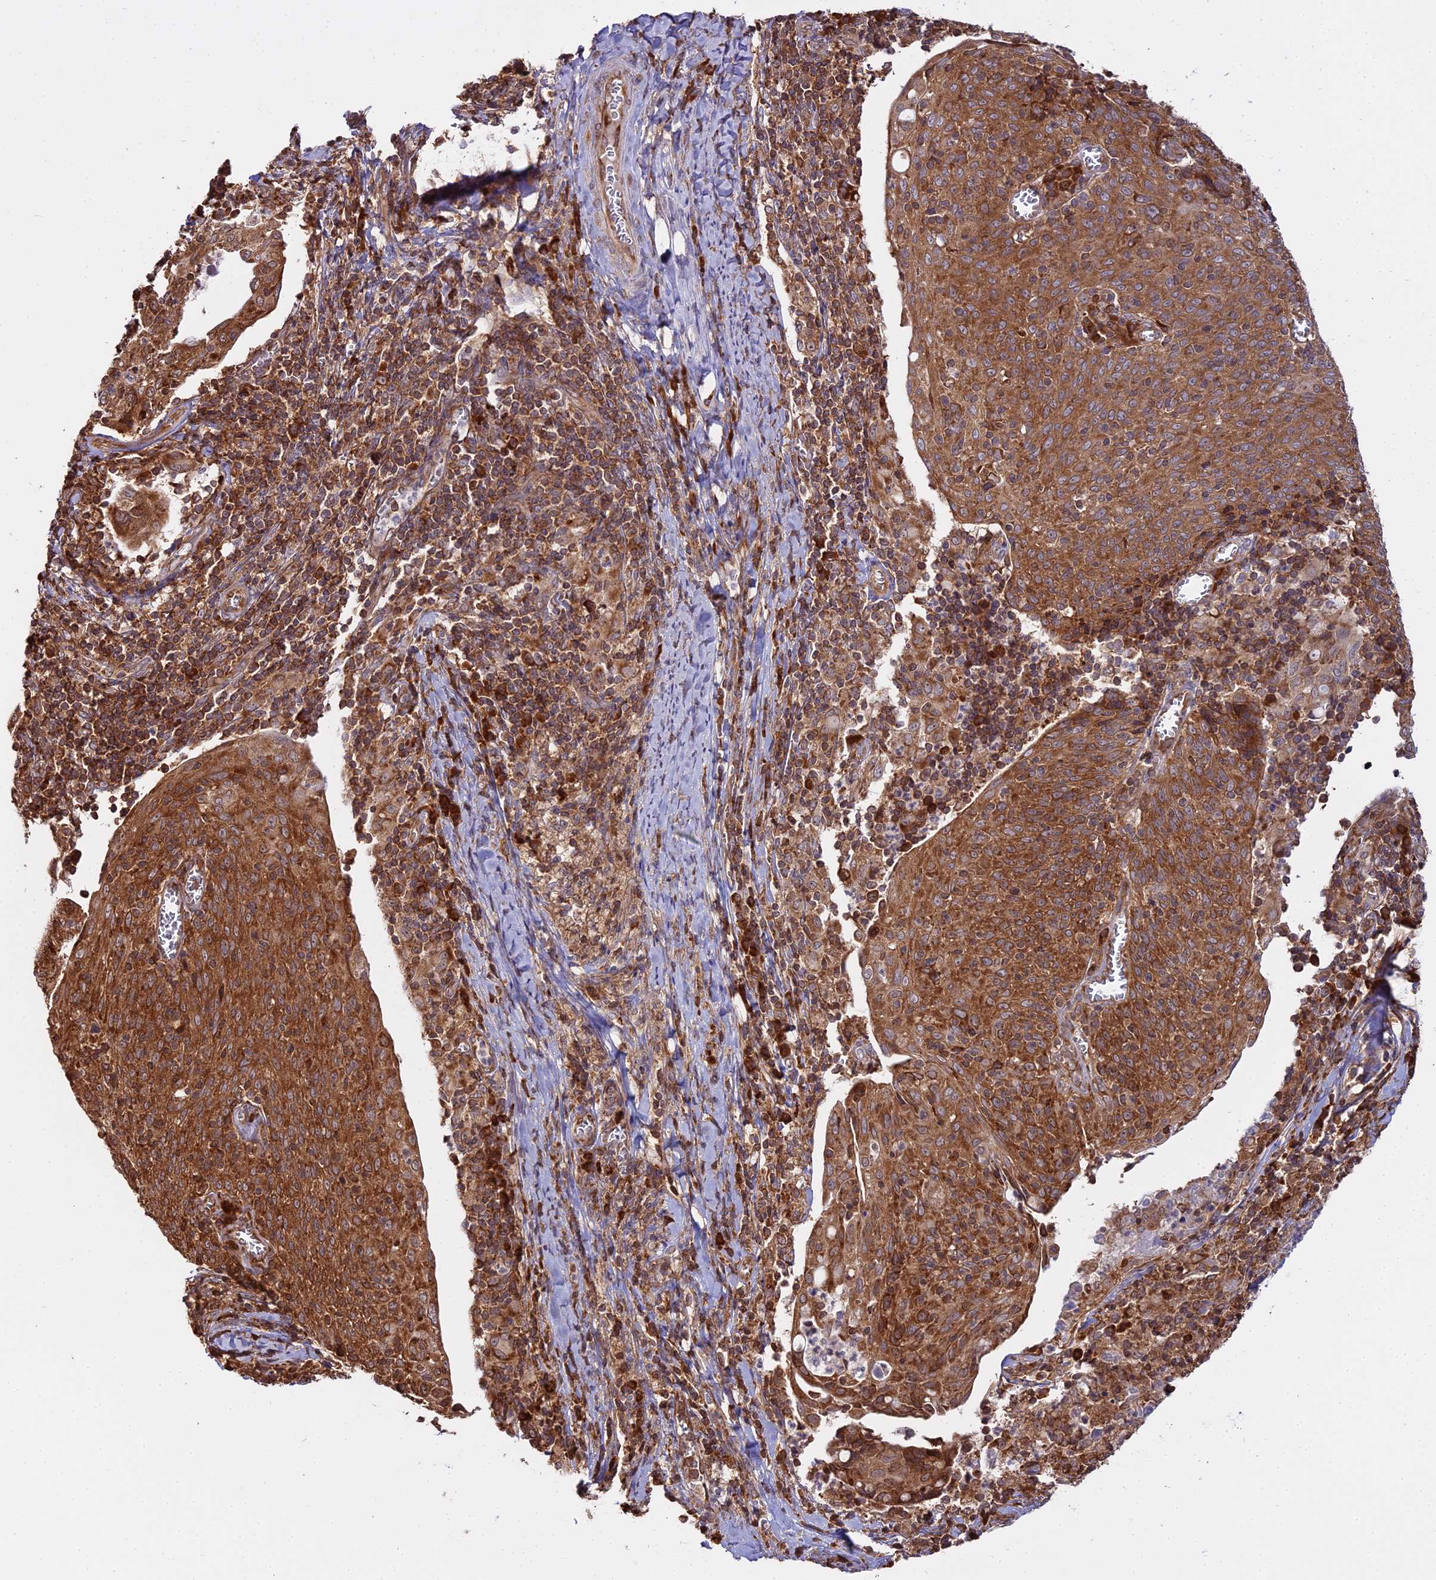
{"staining": {"intensity": "strong", "quantity": ">75%", "location": "cytoplasmic/membranous"}, "tissue": "cervical cancer", "cell_type": "Tumor cells", "image_type": "cancer", "snomed": [{"axis": "morphology", "description": "Squamous cell carcinoma, NOS"}, {"axis": "topography", "description": "Cervix"}], "caption": "An image of cervical squamous cell carcinoma stained for a protein demonstrates strong cytoplasmic/membranous brown staining in tumor cells.", "gene": "RPL26", "patient": {"sex": "female", "age": 52}}